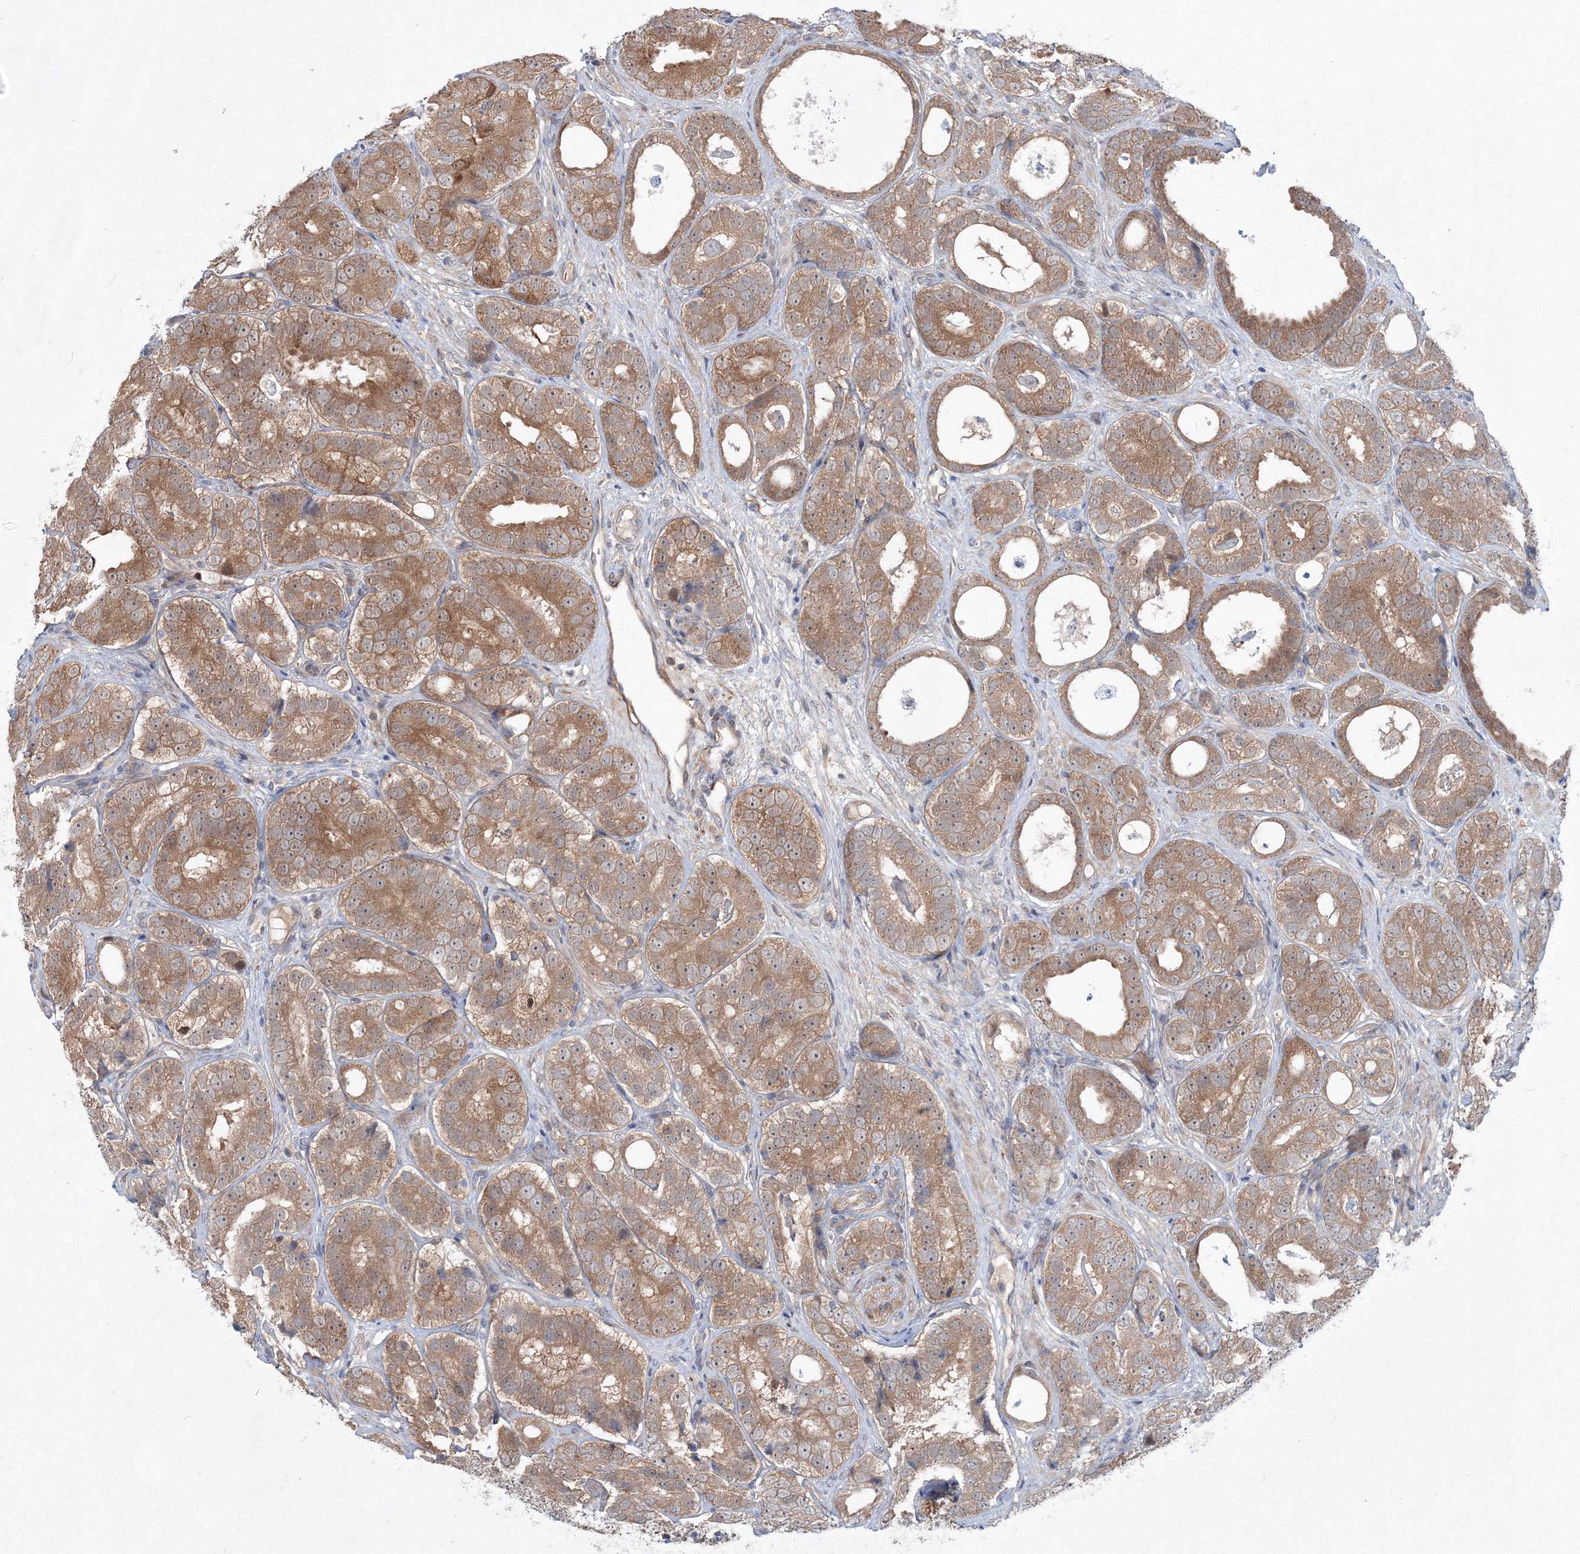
{"staining": {"intensity": "moderate", "quantity": ">75%", "location": "cytoplasmic/membranous"}, "tissue": "prostate cancer", "cell_type": "Tumor cells", "image_type": "cancer", "snomed": [{"axis": "morphology", "description": "Adenocarcinoma, High grade"}, {"axis": "topography", "description": "Prostate"}], "caption": "A histopathology image of human prostate cancer (adenocarcinoma (high-grade)) stained for a protein reveals moderate cytoplasmic/membranous brown staining in tumor cells. (Stains: DAB in brown, nuclei in blue, Microscopy: brightfield microscopy at high magnification).", "gene": "MKRN2", "patient": {"sex": "male", "age": 56}}